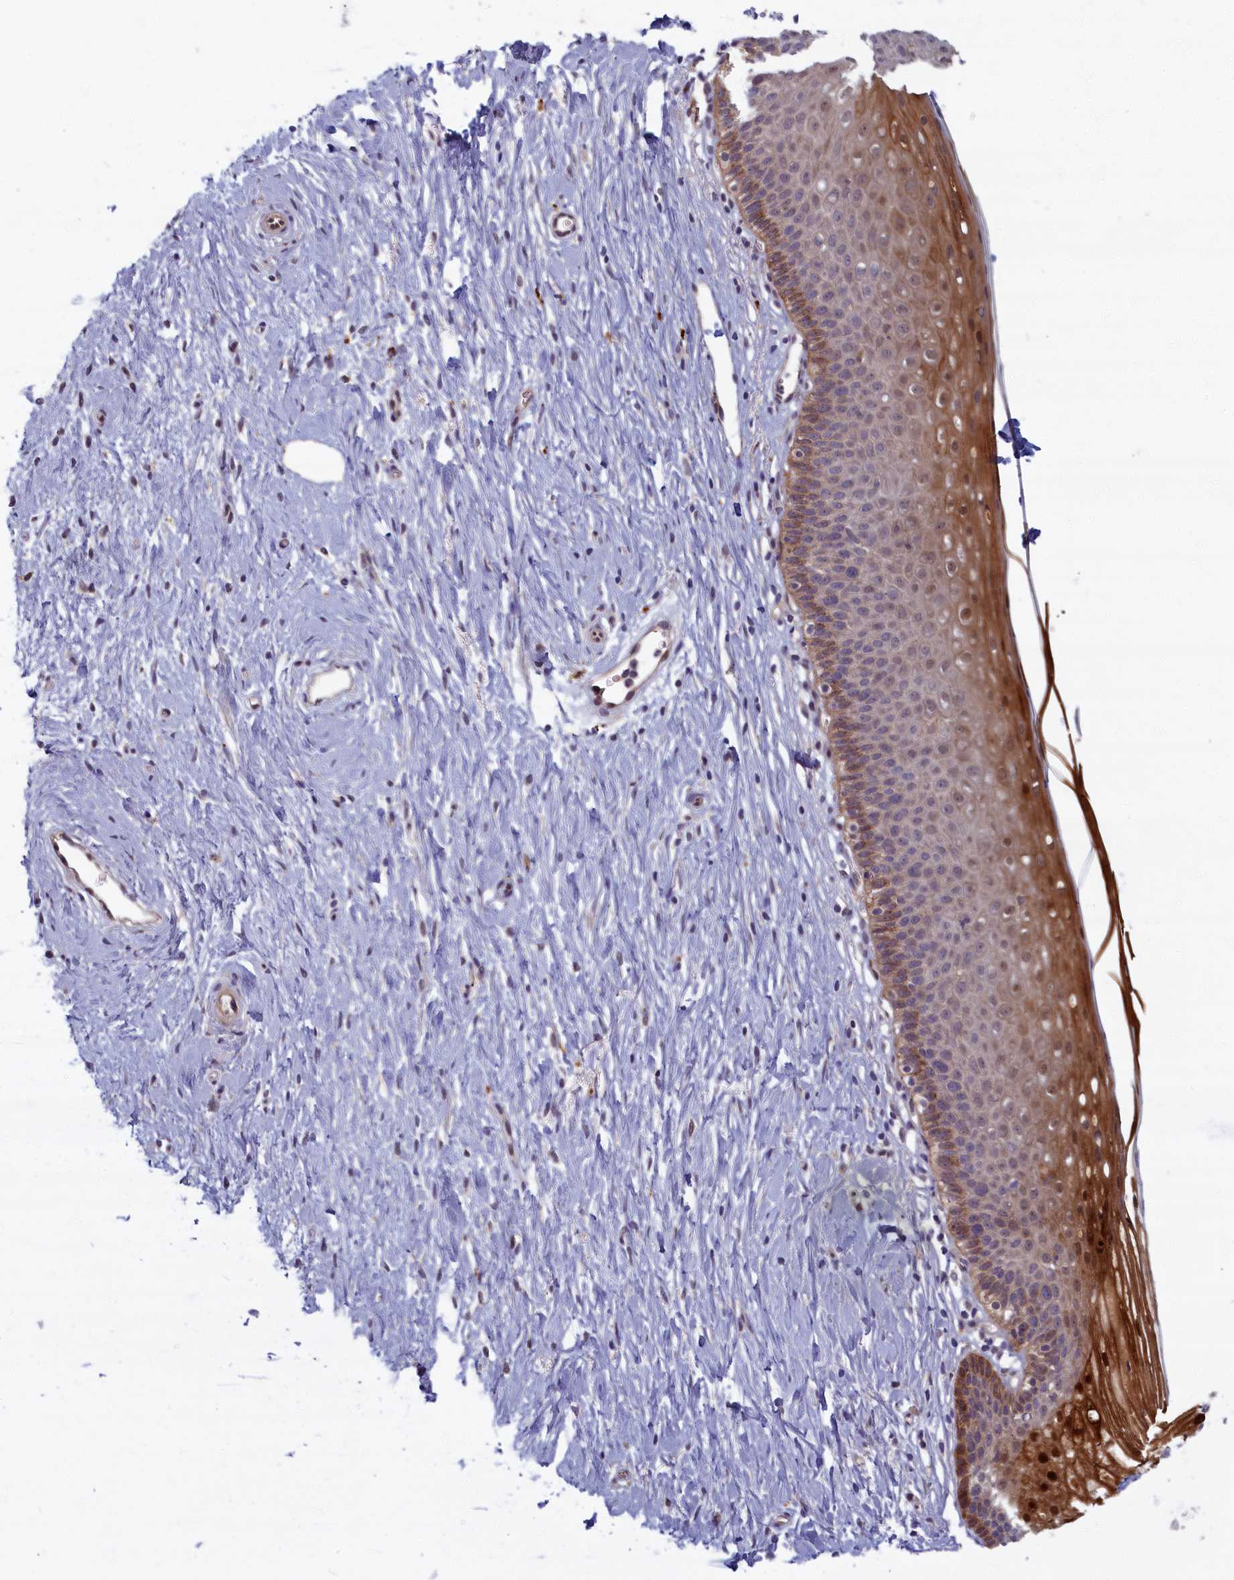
{"staining": {"intensity": "moderate", "quantity": "25%-75%", "location": "cytoplasmic/membranous,nuclear"}, "tissue": "cervix", "cell_type": "Glandular cells", "image_type": "normal", "snomed": [{"axis": "morphology", "description": "Normal tissue, NOS"}, {"axis": "topography", "description": "Cervix"}], "caption": "The image exhibits immunohistochemical staining of benign cervix. There is moderate cytoplasmic/membranous,nuclear expression is appreciated in approximately 25%-75% of glandular cells.", "gene": "FCSK", "patient": {"sex": "female", "age": 36}}